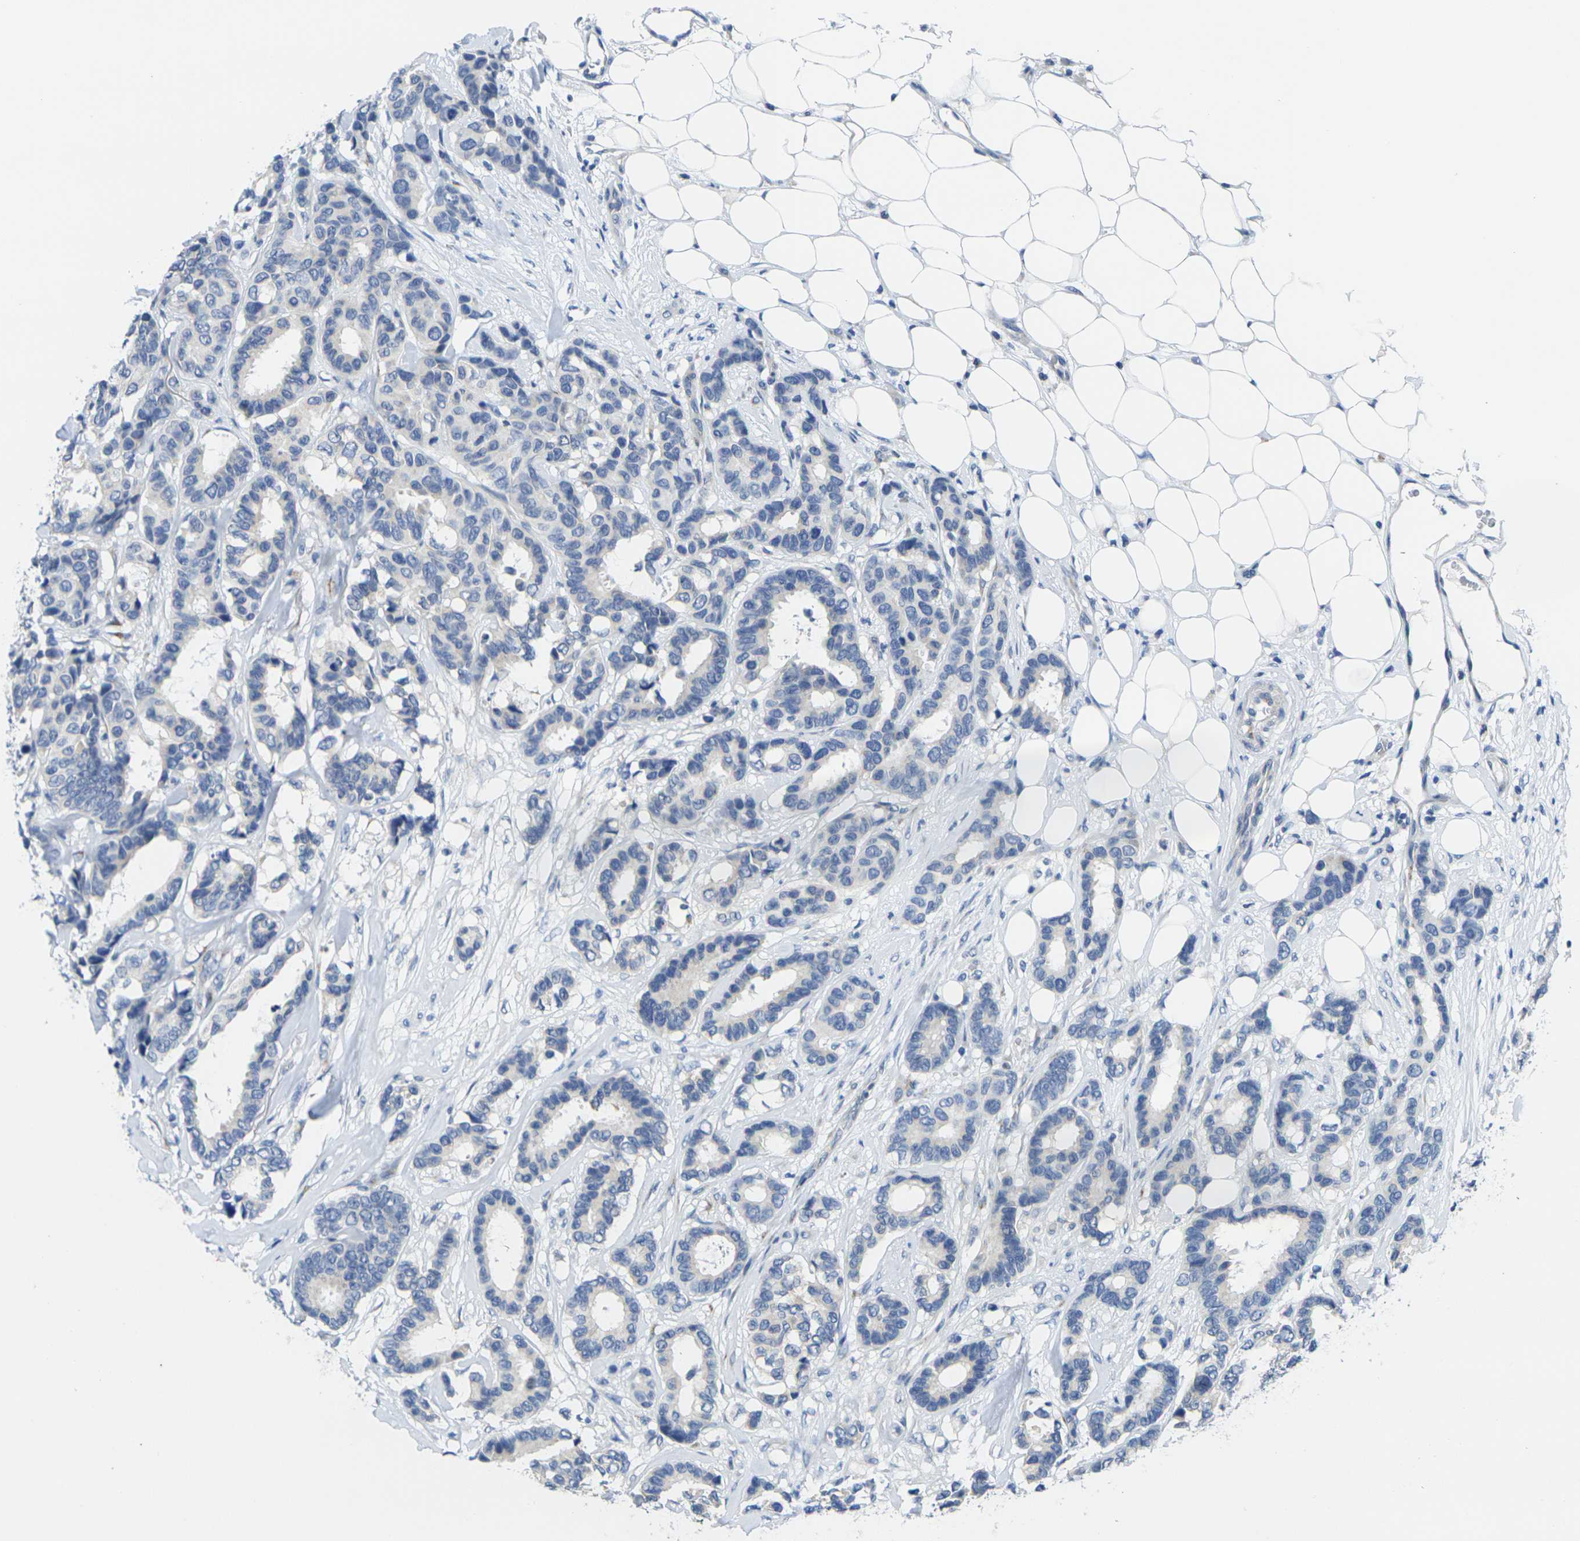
{"staining": {"intensity": "negative", "quantity": "none", "location": "none"}, "tissue": "breast cancer", "cell_type": "Tumor cells", "image_type": "cancer", "snomed": [{"axis": "morphology", "description": "Duct carcinoma"}, {"axis": "topography", "description": "Breast"}], "caption": "This photomicrograph is of breast cancer (intraductal carcinoma) stained with IHC to label a protein in brown with the nuclei are counter-stained blue. There is no staining in tumor cells.", "gene": "CRK", "patient": {"sex": "female", "age": 87}}